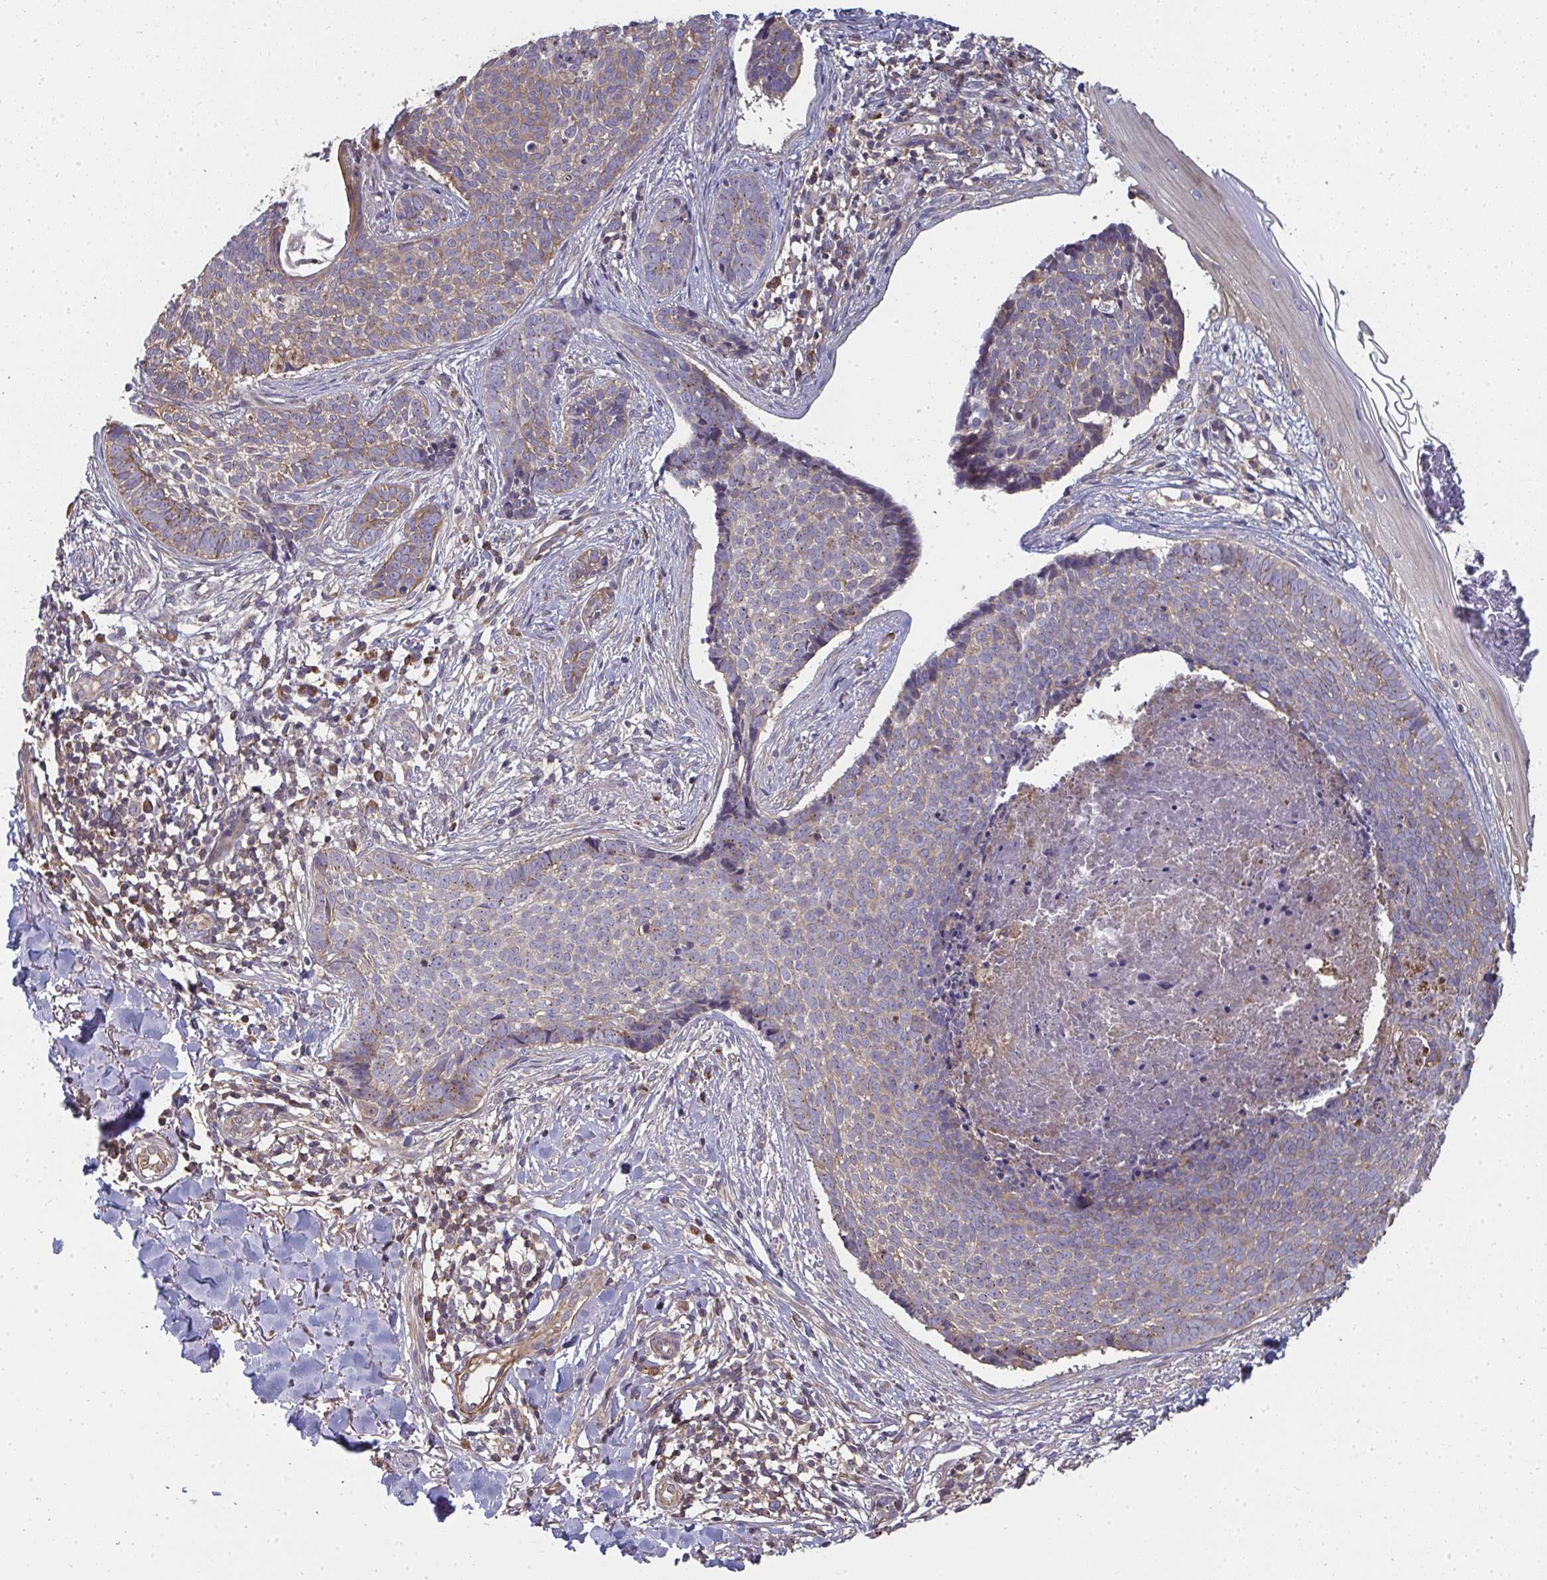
{"staining": {"intensity": "weak", "quantity": "25%-75%", "location": "cytoplasmic/membranous"}, "tissue": "skin cancer", "cell_type": "Tumor cells", "image_type": "cancer", "snomed": [{"axis": "morphology", "description": "Basal cell carcinoma"}, {"axis": "topography", "description": "Skin"}, {"axis": "topography", "description": "Skin of back"}], "caption": "Skin cancer tissue demonstrates weak cytoplasmic/membranous positivity in about 25%-75% of tumor cells, visualized by immunohistochemistry. The protein of interest is stained brown, and the nuclei are stained in blue (DAB IHC with brightfield microscopy, high magnification).", "gene": "ZFYVE28", "patient": {"sex": "male", "age": 81}}